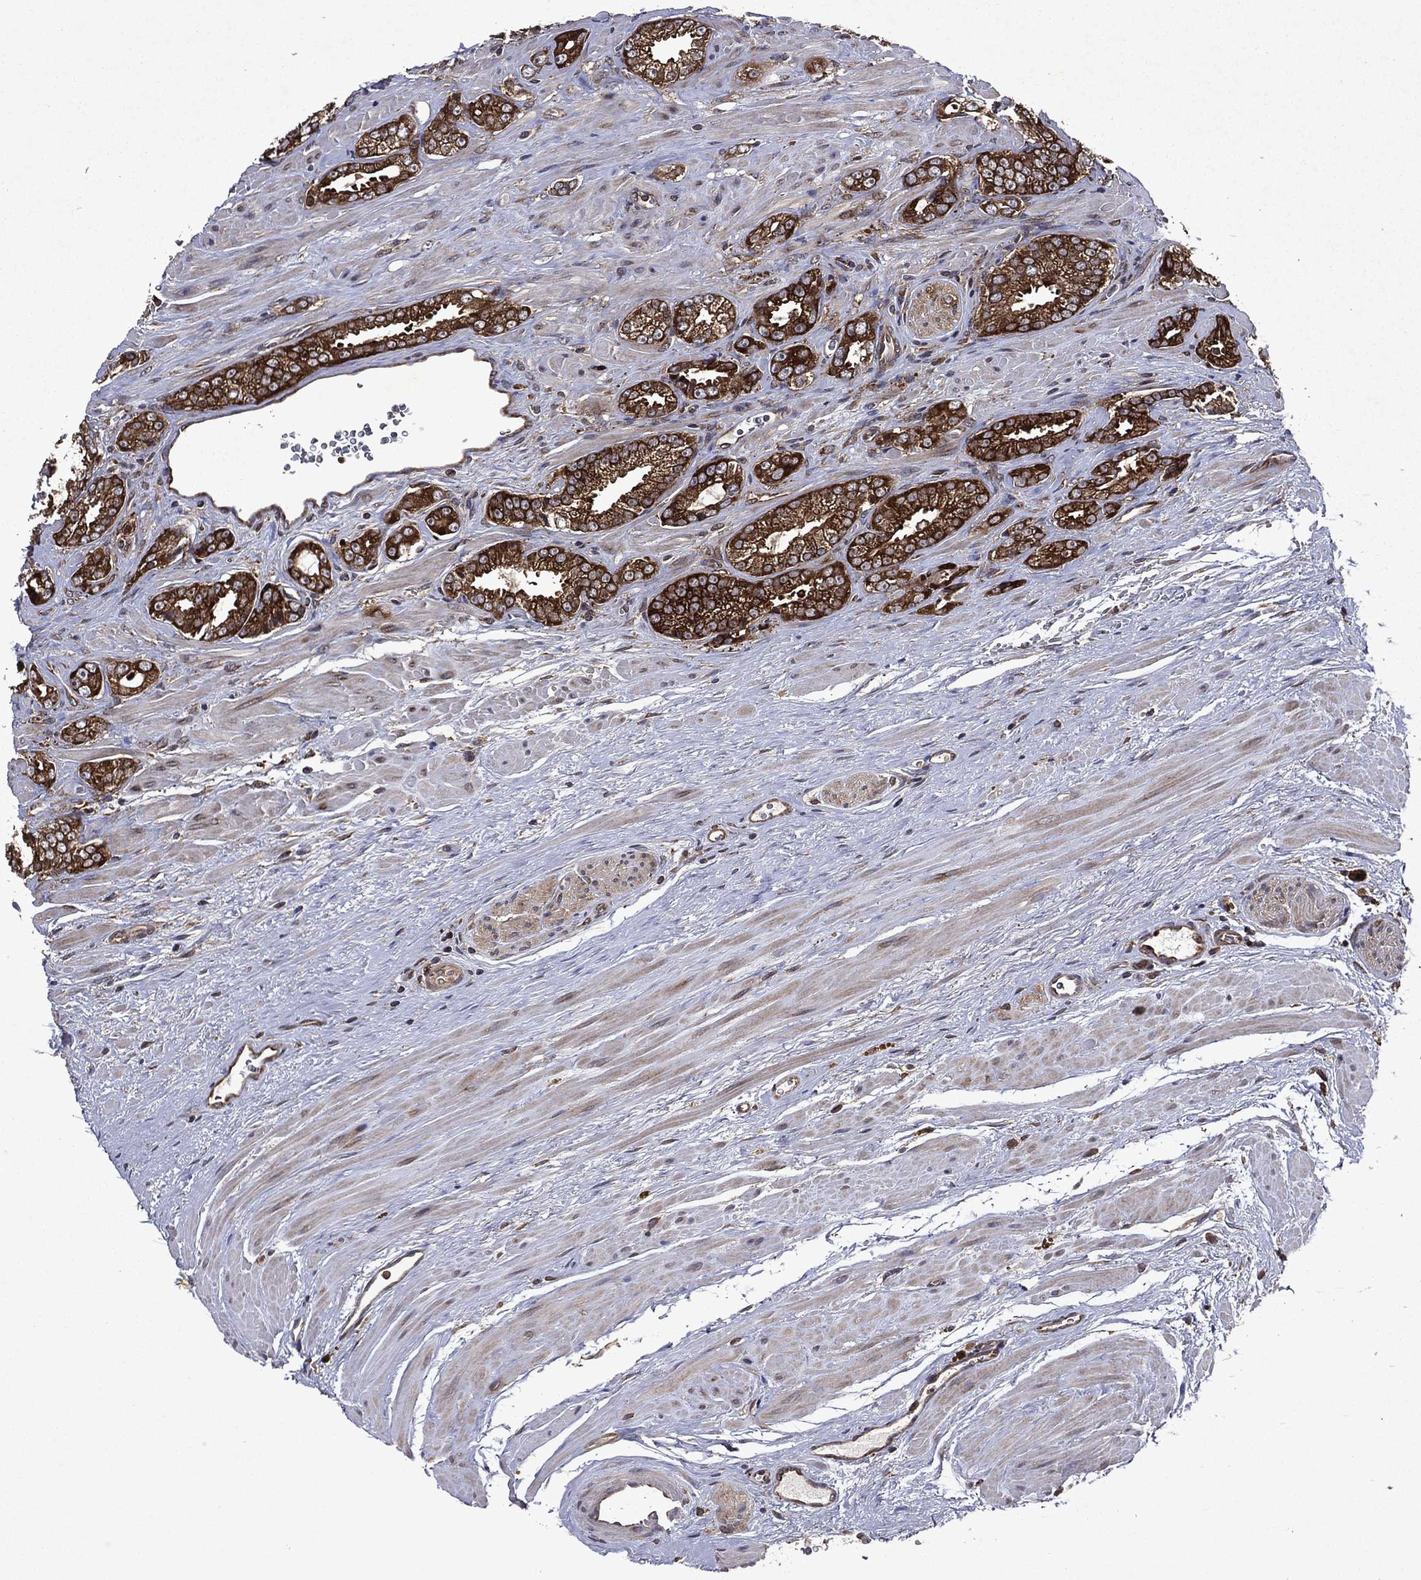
{"staining": {"intensity": "strong", "quantity": ">75%", "location": "cytoplasmic/membranous"}, "tissue": "prostate cancer", "cell_type": "Tumor cells", "image_type": "cancer", "snomed": [{"axis": "morphology", "description": "Adenocarcinoma, NOS"}, {"axis": "topography", "description": "Prostate"}], "caption": "The photomicrograph displays immunohistochemical staining of prostate cancer. There is strong cytoplasmic/membranous expression is identified in approximately >75% of tumor cells. (IHC, brightfield microscopy, high magnification).", "gene": "EIF2B4", "patient": {"sex": "male", "age": 67}}